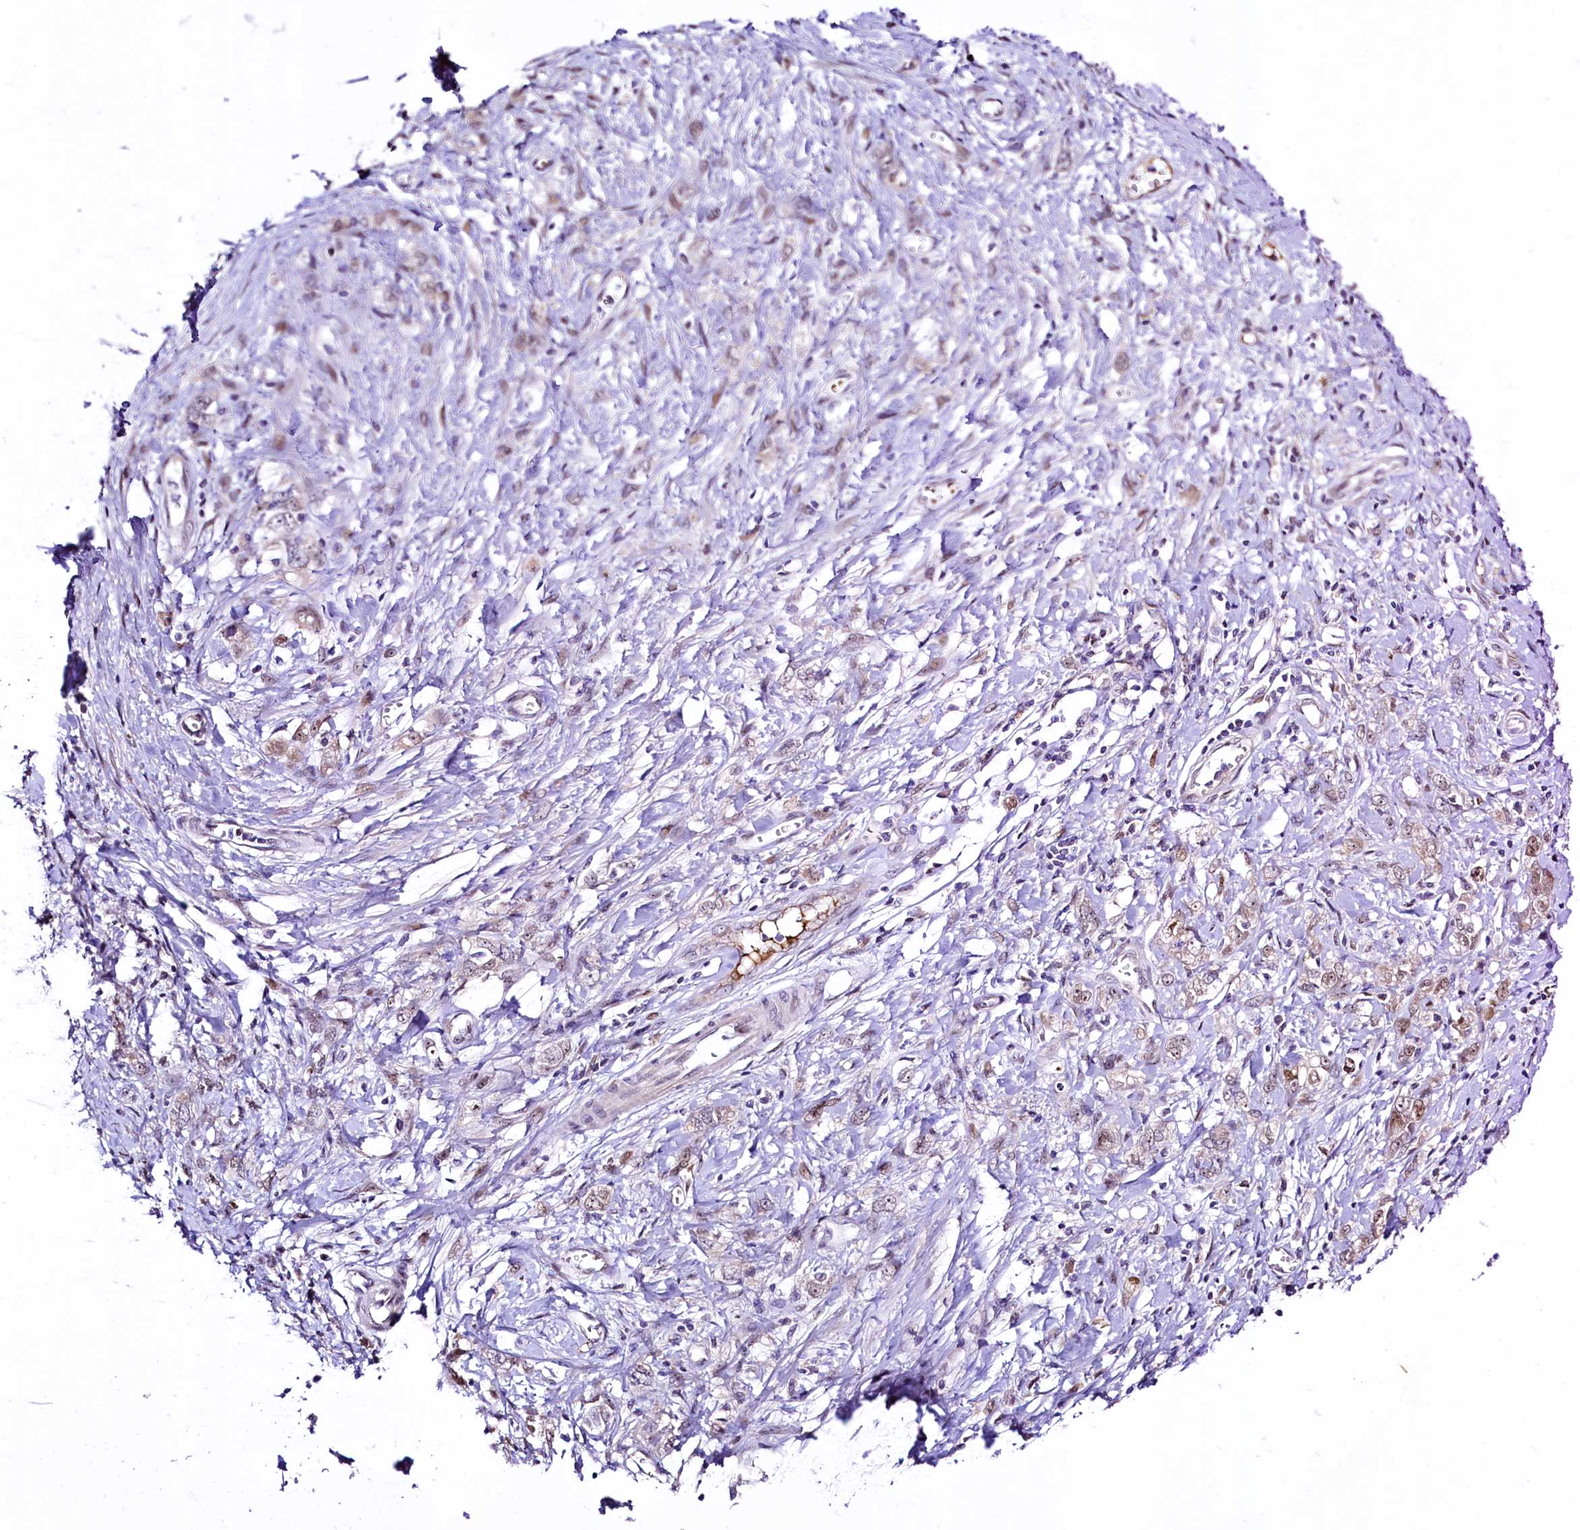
{"staining": {"intensity": "weak", "quantity": ">75%", "location": "nuclear"}, "tissue": "stomach cancer", "cell_type": "Tumor cells", "image_type": "cancer", "snomed": [{"axis": "morphology", "description": "Adenocarcinoma, NOS"}, {"axis": "topography", "description": "Stomach"}], "caption": "This image displays IHC staining of adenocarcinoma (stomach), with low weak nuclear staining in approximately >75% of tumor cells.", "gene": "LEUTX", "patient": {"sex": "female", "age": 76}}